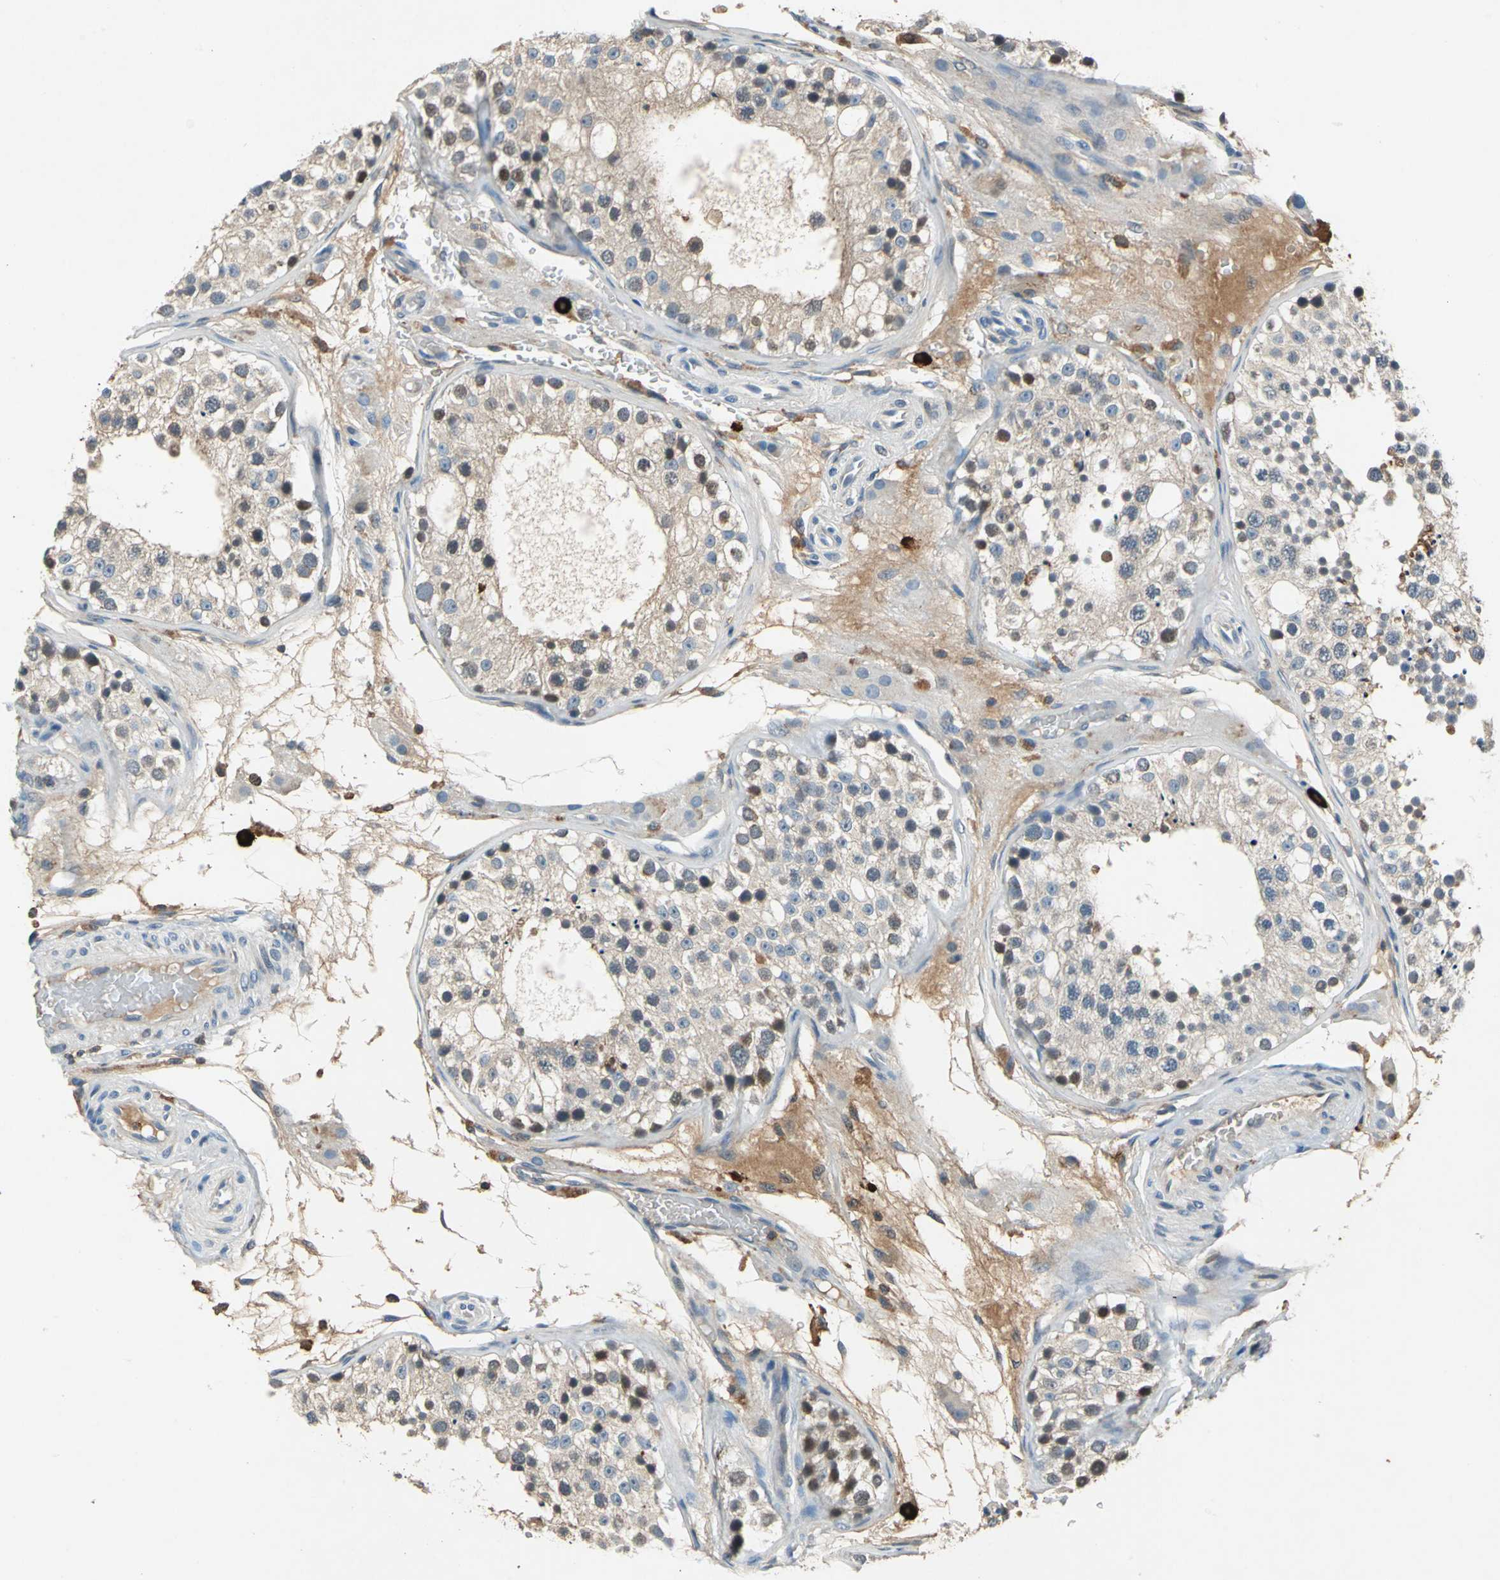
{"staining": {"intensity": "weak", "quantity": ">75%", "location": "cytoplasmic/membranous"}, "tissue": "testis", "cell_type": "Cells in seminiferous ducts", "image_type": "normal", "snomed": [{"axis": "morphology", "description": "Normal tissue, NOS"}, {"axis": "topography", "description": "Testis"}], "caption": "Weak cytoplasmic/membranous positivity for a protein is present in approximately >75% of cells in seminiferous ducts of benign testis using immunohistochemistry.", "gene": "SLC19A2", "patient": {"sex": "male", "age": 26}}